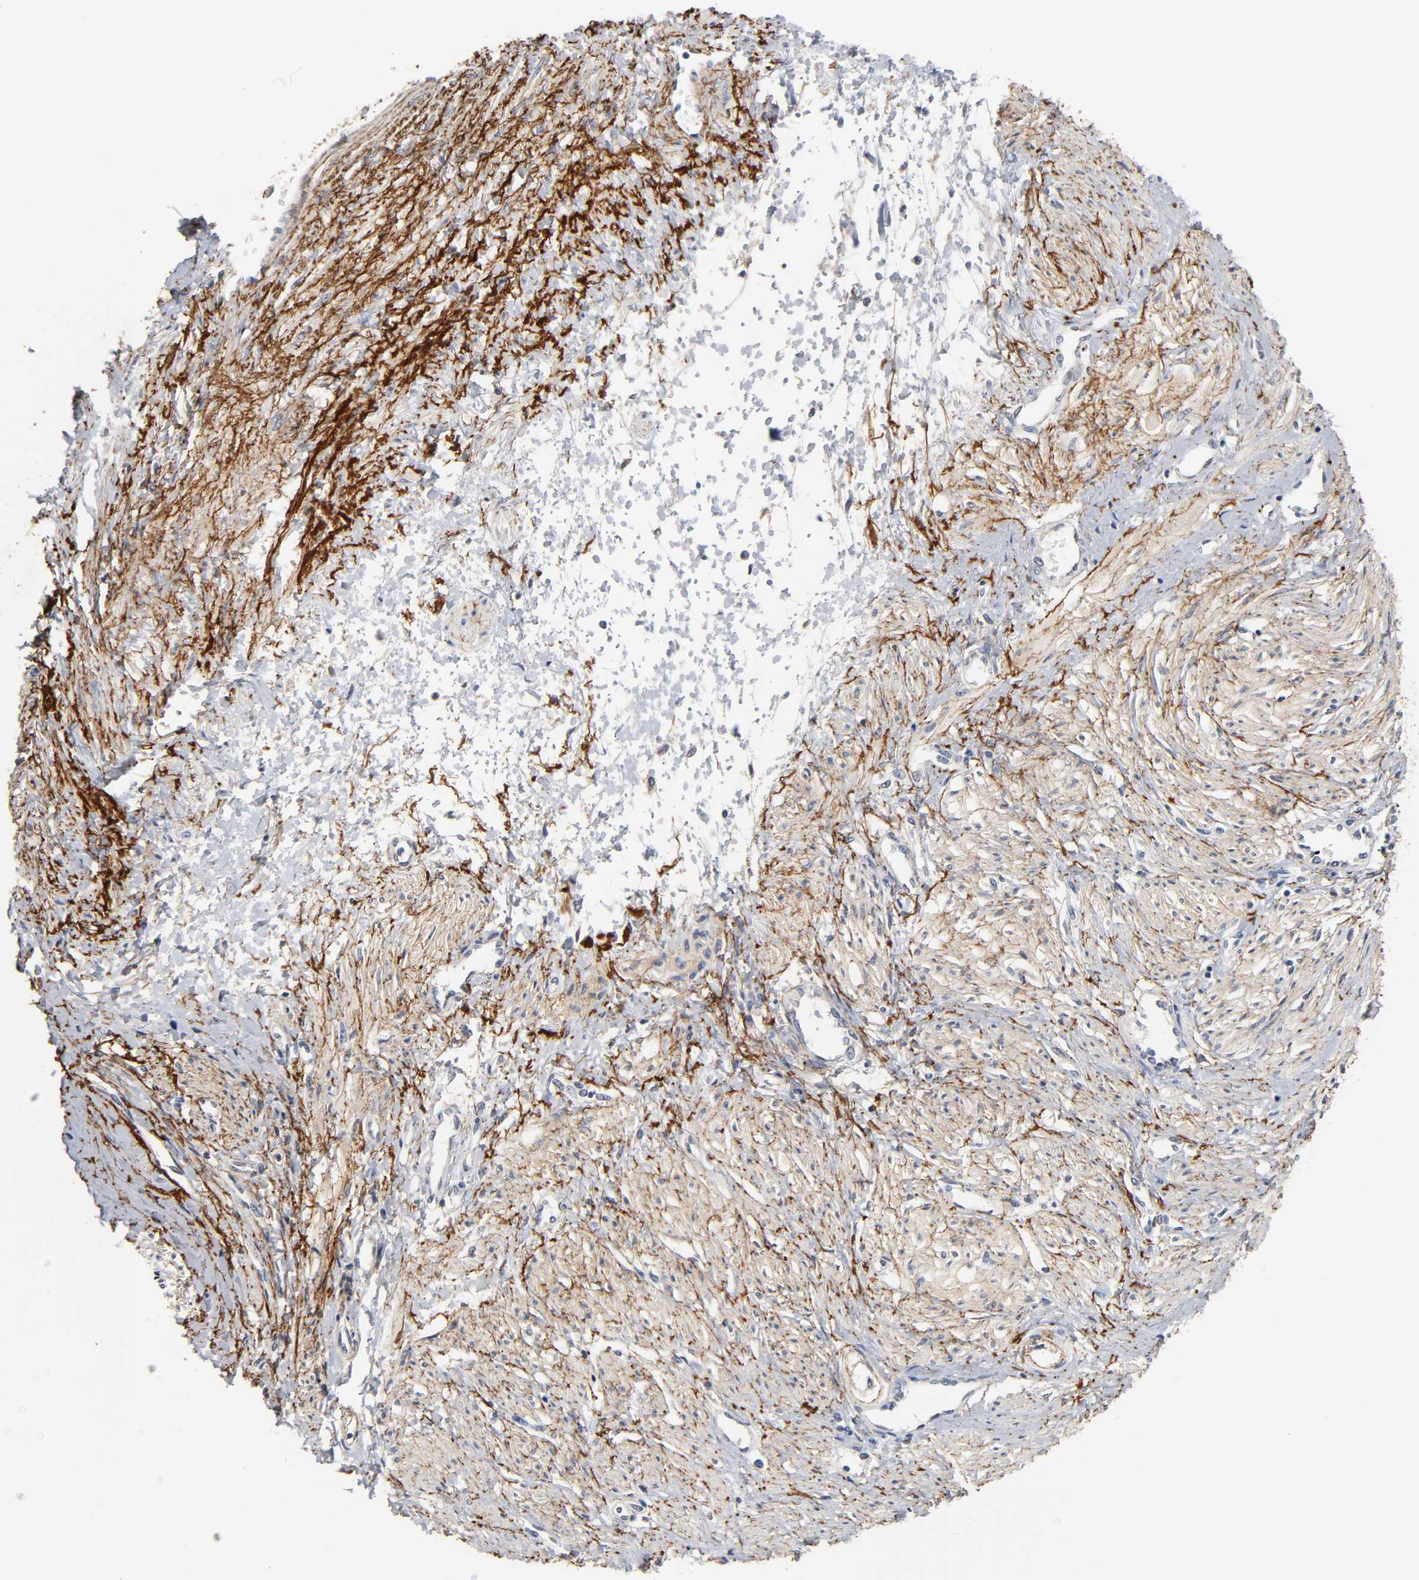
{"staining": {"intensity": "weak", "quantity": "25%-75%", "location": "cytoplasmic/membranous"}, "tissue": "smooth muscle", "cell_type": "Smooth muscle cells", "image_type": "normal", "snomed": [{"axis": "morphology", "description": "Normal tissue, NOS"}, {"axis": "topography", "description": "Smooth muscle"}, {"axis": "topography", "description": "Uterus"}], "caption": "Immunohistochemical staining of normal human smooth muscle reveals 25%-75% levels of weak cytoplasmic/membranous protein expression in approximately 25%-75% of smooth muscle cells. The staining is performed using DAB (3,3'-diaminobenzidine) brown chromogen to label protein expression. The nuclei are counter-stained blue using hematoxylin.", "gene": "HDLBP", "patient": {"sex": "female", "age": 39}}